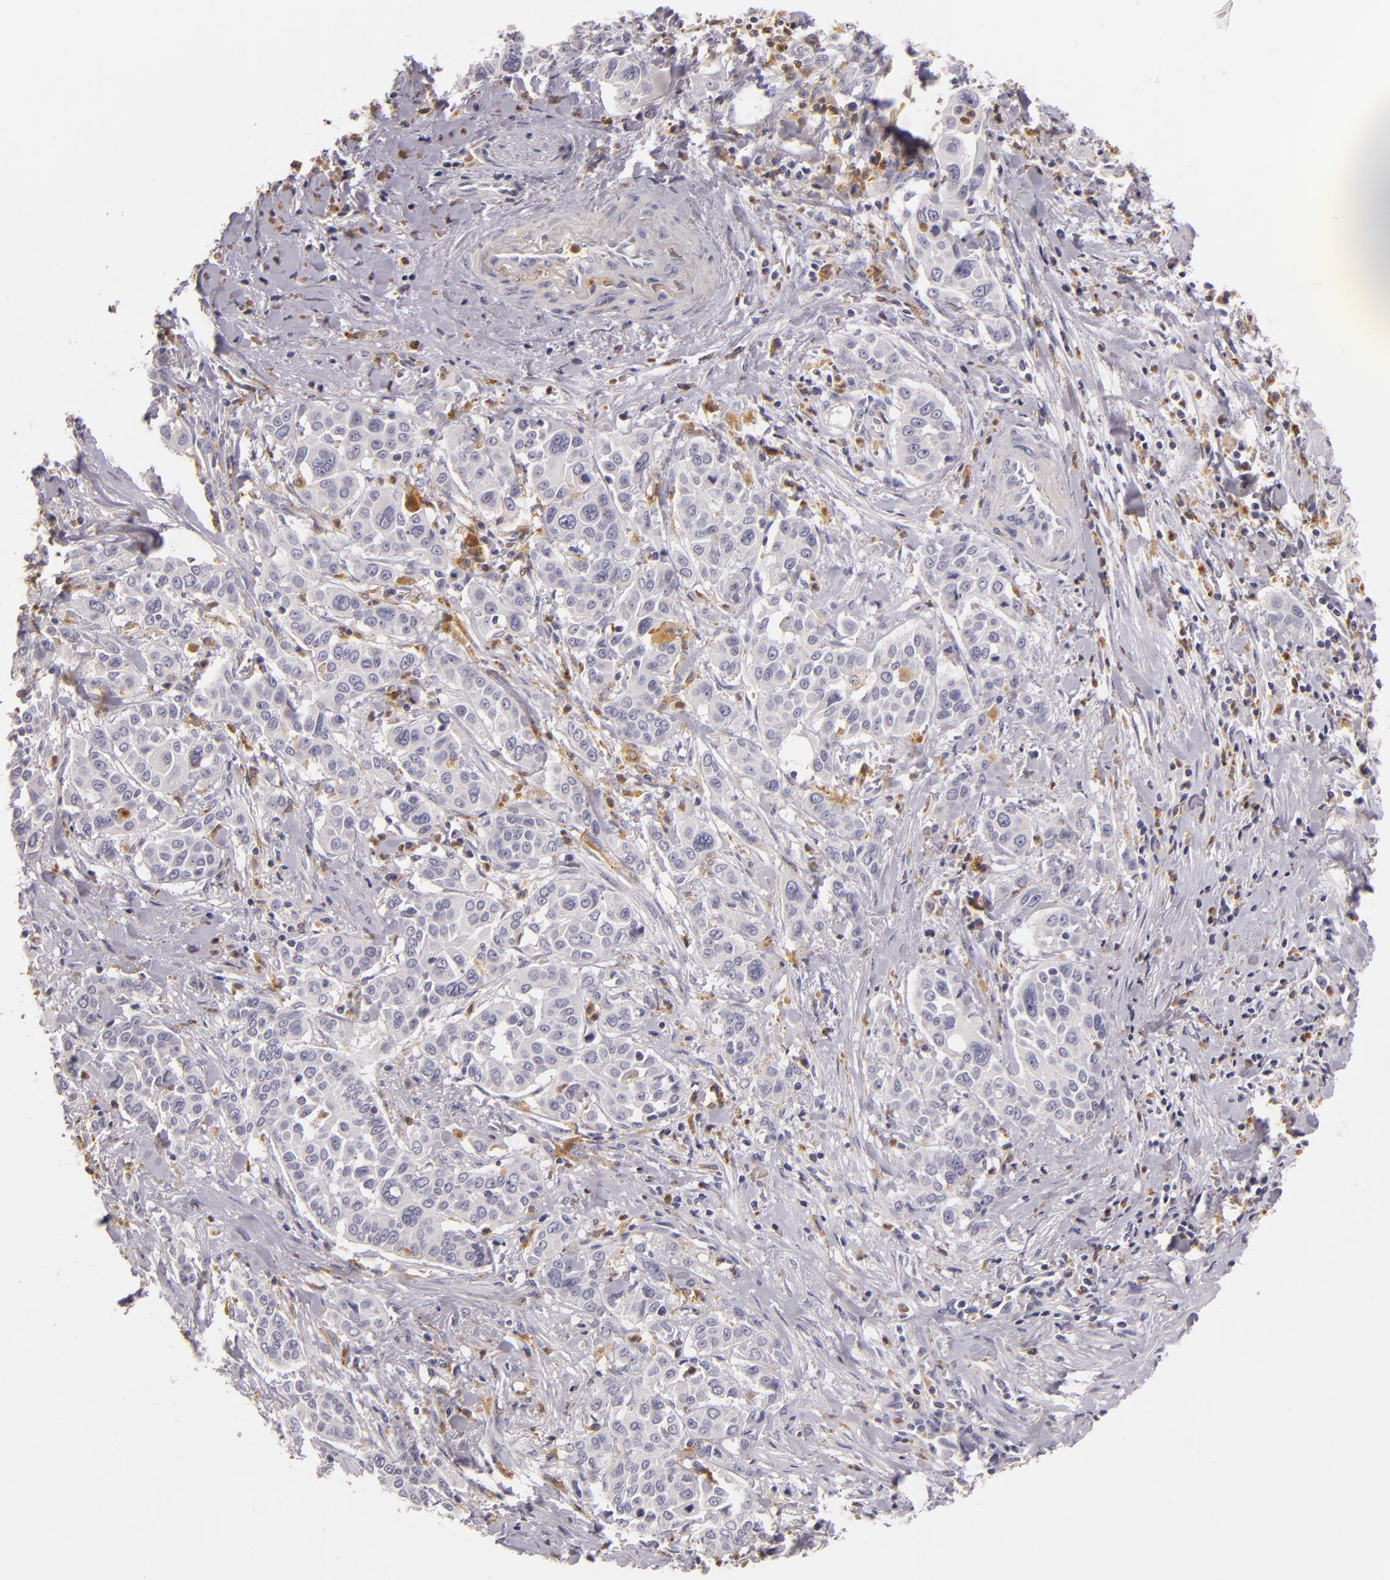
{"staining": {"intensity": "negative", "quantity": "none", "location": "none"}, "tissue": "pancreatic cancer", "cell_type": "Tumor cells", "image_type": "cancer", "snomed": [{"axis": "morphology", "description": "Adenocarcinoma, NOS"}, {"axis": "topography", "description": "Pancreas"}], "caption": "A histopathology image of human pancreatic cancer is negative for staining in tumor cells. Brightfield microscopy of IHC stained with DAB (brown) and hematoxylin (blue), captured at high magnification.", "gene": "TLR8", "patient": {"sex": "female", "age": 52}}